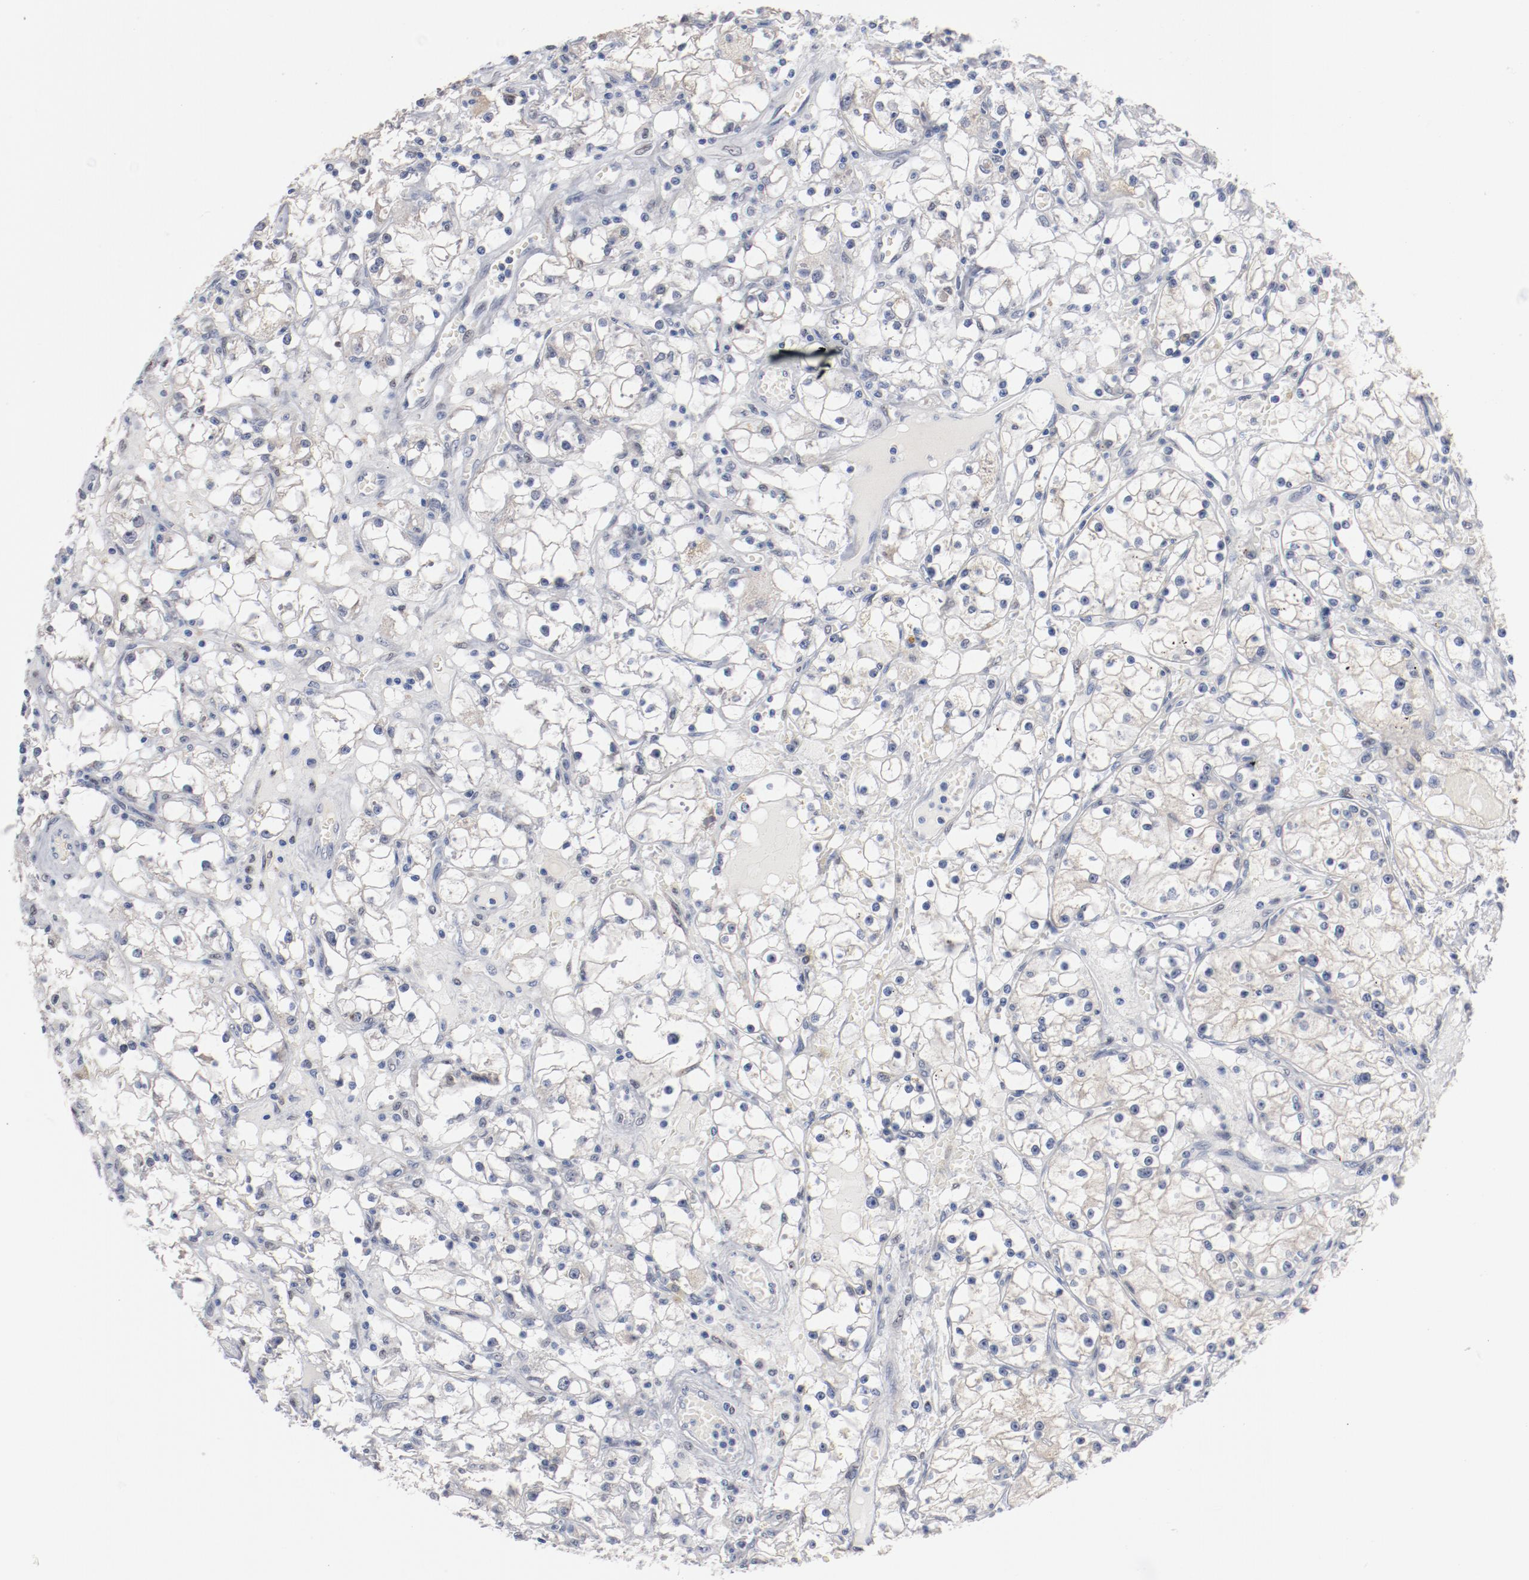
{"staining": {"intensity": "negative", "quantity": "none", "location": "none"}, "tissue": "renal cancer", "cell_type": "Tumor cells", "image_type": "cancer", "snomed": [{"axis": "morphology", "description": "Adenocarcinoma, NOS"}, {"axis": "topography", "description": "Kidney"}], "caption": "The image shows no significant positivity in tumor cells of adenocarcinoma (renal).", "gene": "ZEB2", "patient": {"sex": "male", "age": 56}}